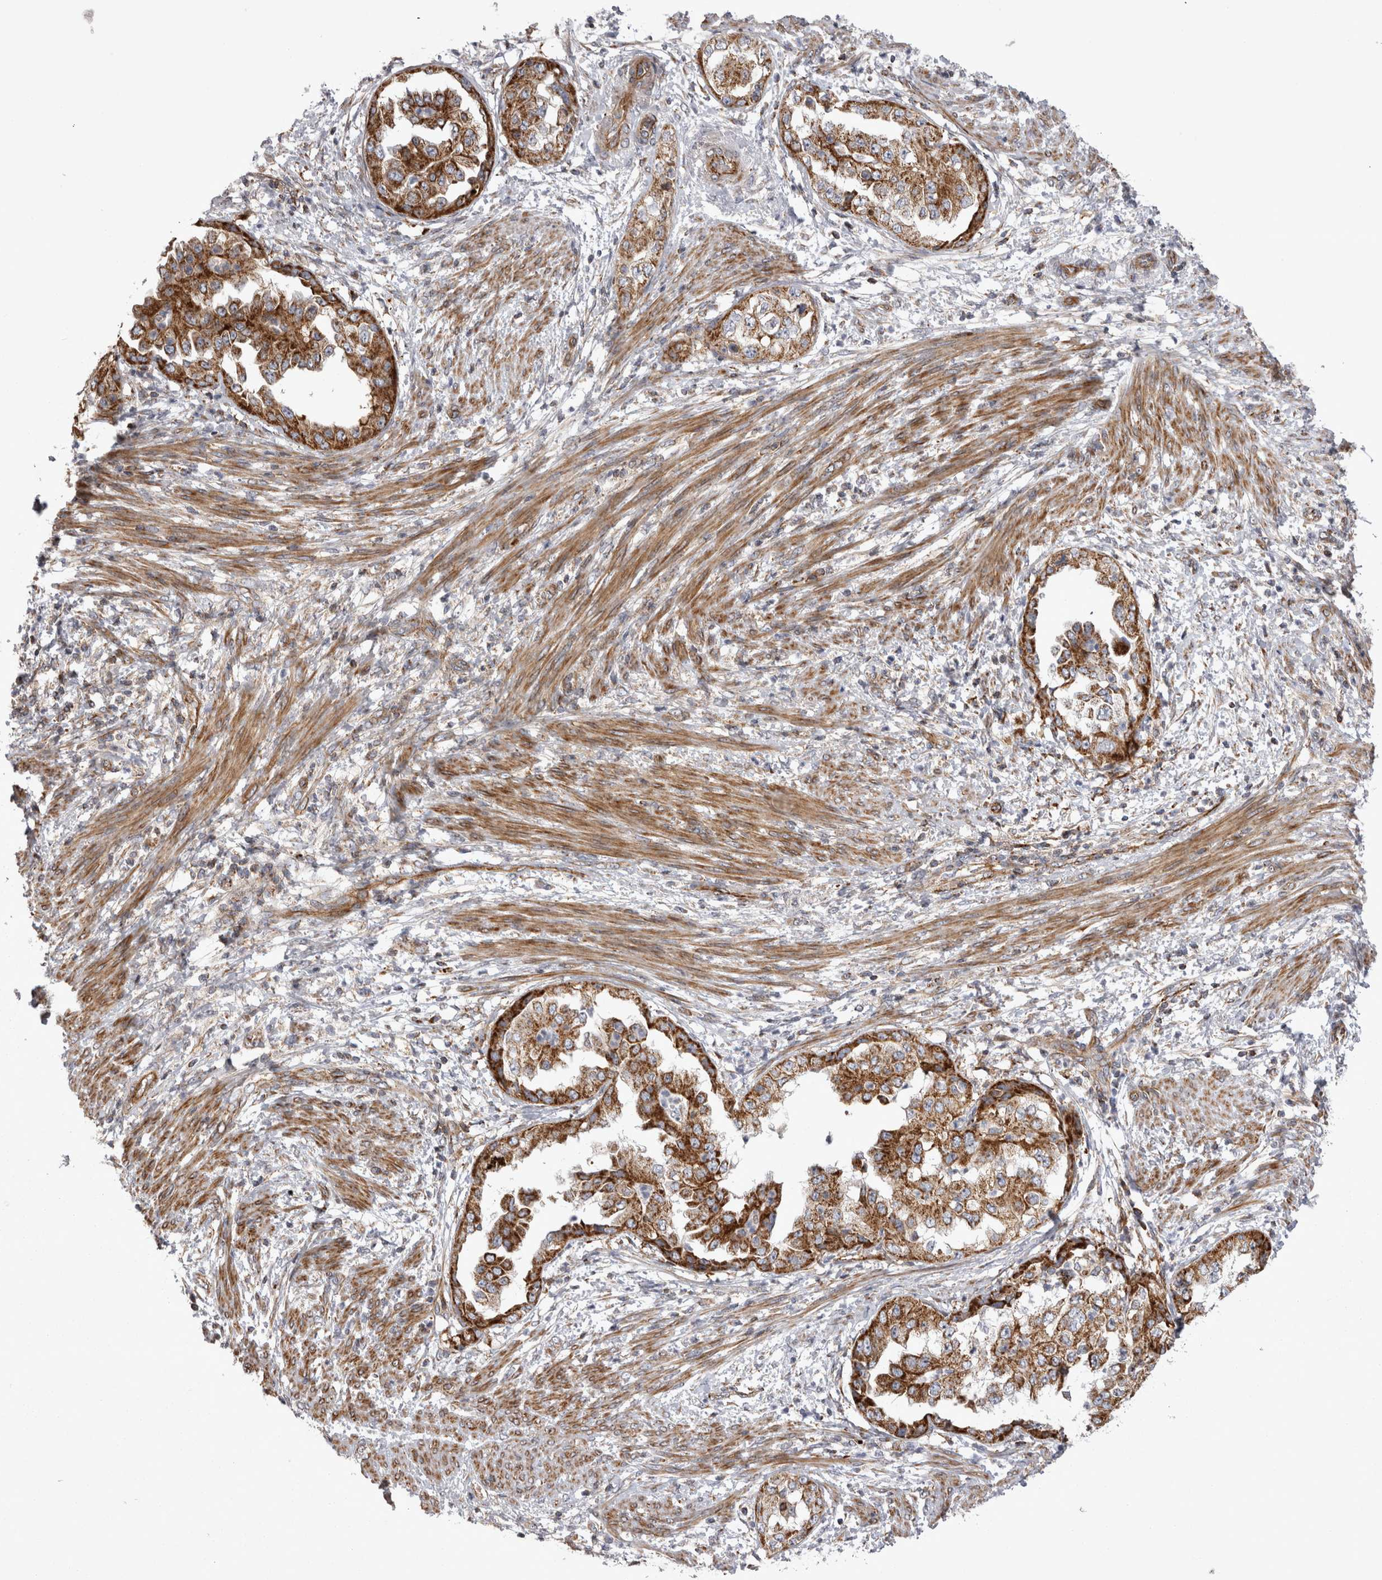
{"staining": {"intensity": "strong", "quantity": ">75%", "location": "cytoplasmic/membranous"}, "tissue": "endometrial cancer", "cell_type": "Tumor cells", "image_type": "cancer", "snomed": [{"axis": "morphology", "description": "Adenocarcinoma, NOS"}, {"axis": "topography", "description": "Endometrium"}], "caption": "Immunohistochemical staining of adenocarcinoma (endometrial) reveals high levels of strong cytoplasmic/membranous protein positivity in about >75% of tumor cells.", "gene": "TSPOAP1", "patient": {"sex": "female", "age": 85}}